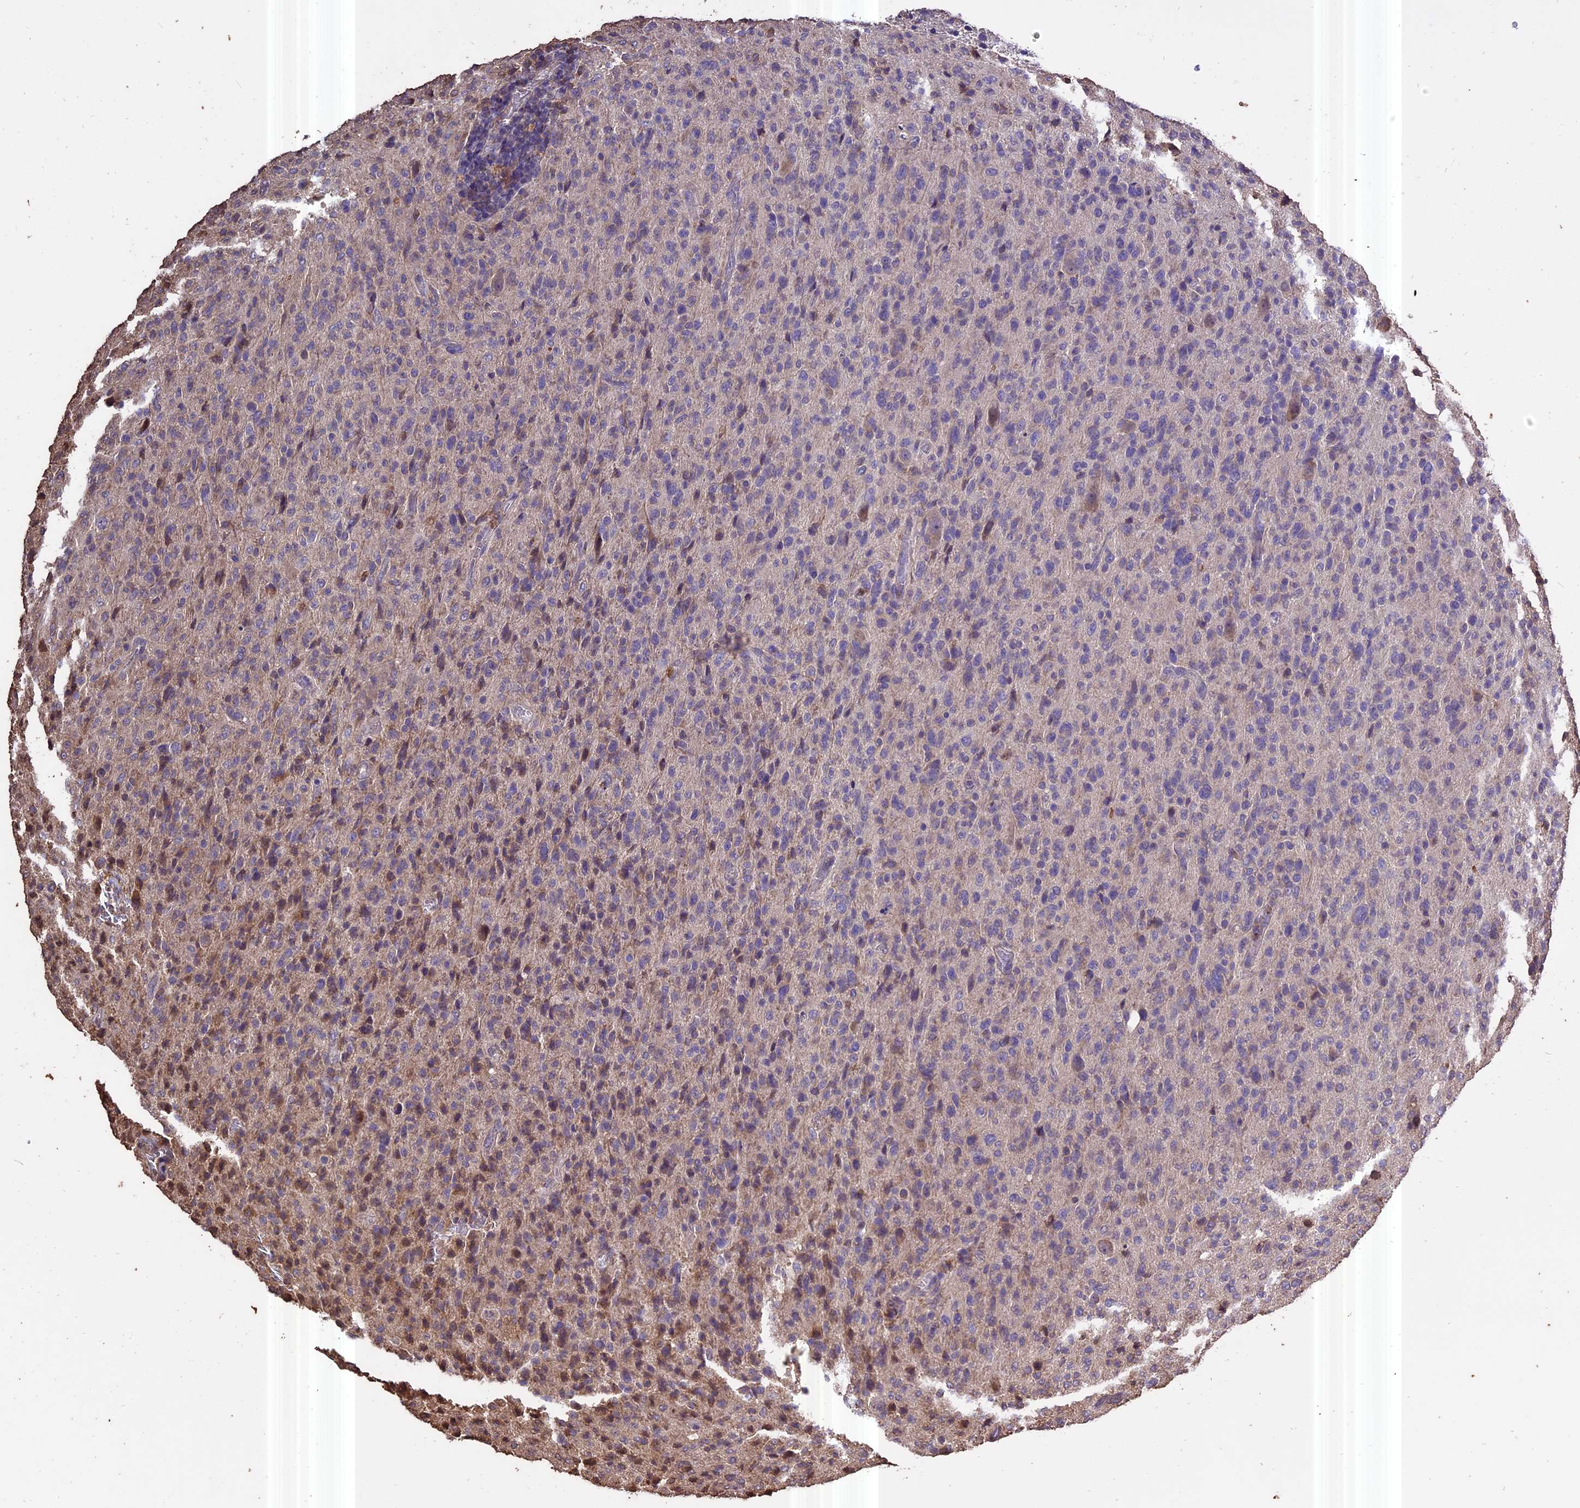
{"staining": {"intensity": "weak", "quantity": "<25%", "location": "cytoplasmic/membranous"}, "tissue": "glioma", "cell_type": "Tumor cells", "image_type": "cancer", "snomed": [{"axis": "morphology", "description": "Glioma, malignant, High grade"}, {"axis": "topography", "description": "Brain"}], "caption": "A high-resolution image shows immunohistochemistry staining of malignant high-grade glioma, which demonstrates no significant expression in tumor cells.", "gene": "PGPEP1L", "patient": {"sex": "female", "age": 57}}